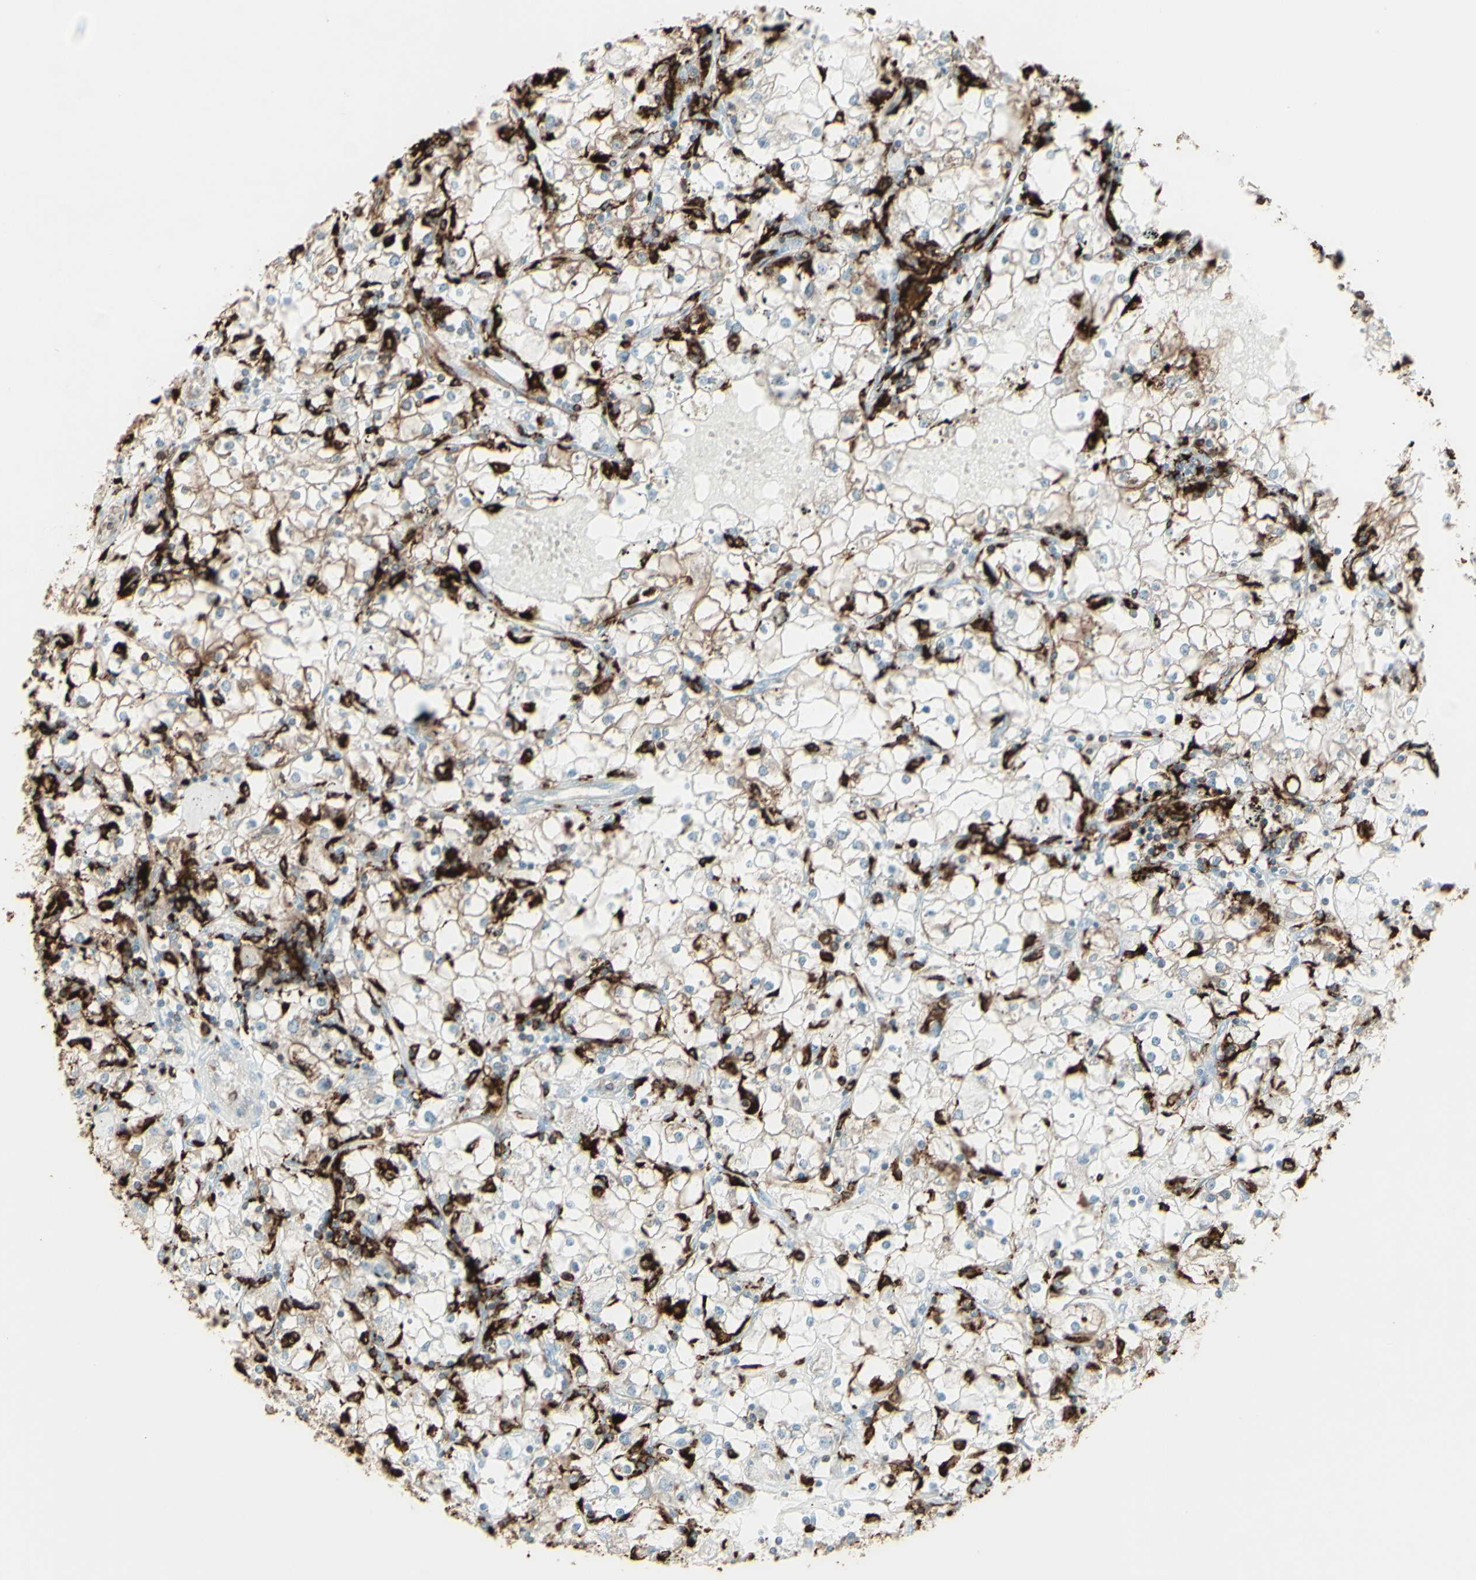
{"staining": {"intensity": "weak", "quantity": "<25%", "location": "cytoplasmic/membranous"}, "tissue": "renal cancer", "cell_type": "Tumor cells", "image_type": "cancer", "snomed": [{"axis": "morphology", "description": "Adenocarcinoma, NOS"}, {"axis": "topography", "description": "Kidney"}], "caption": "This is an IHC image of human renal adenocarcinoma. There is no staining in tumor cells.", "gene": "HLA-DPB1", "patient": {"sex": "male", "age": 56}}